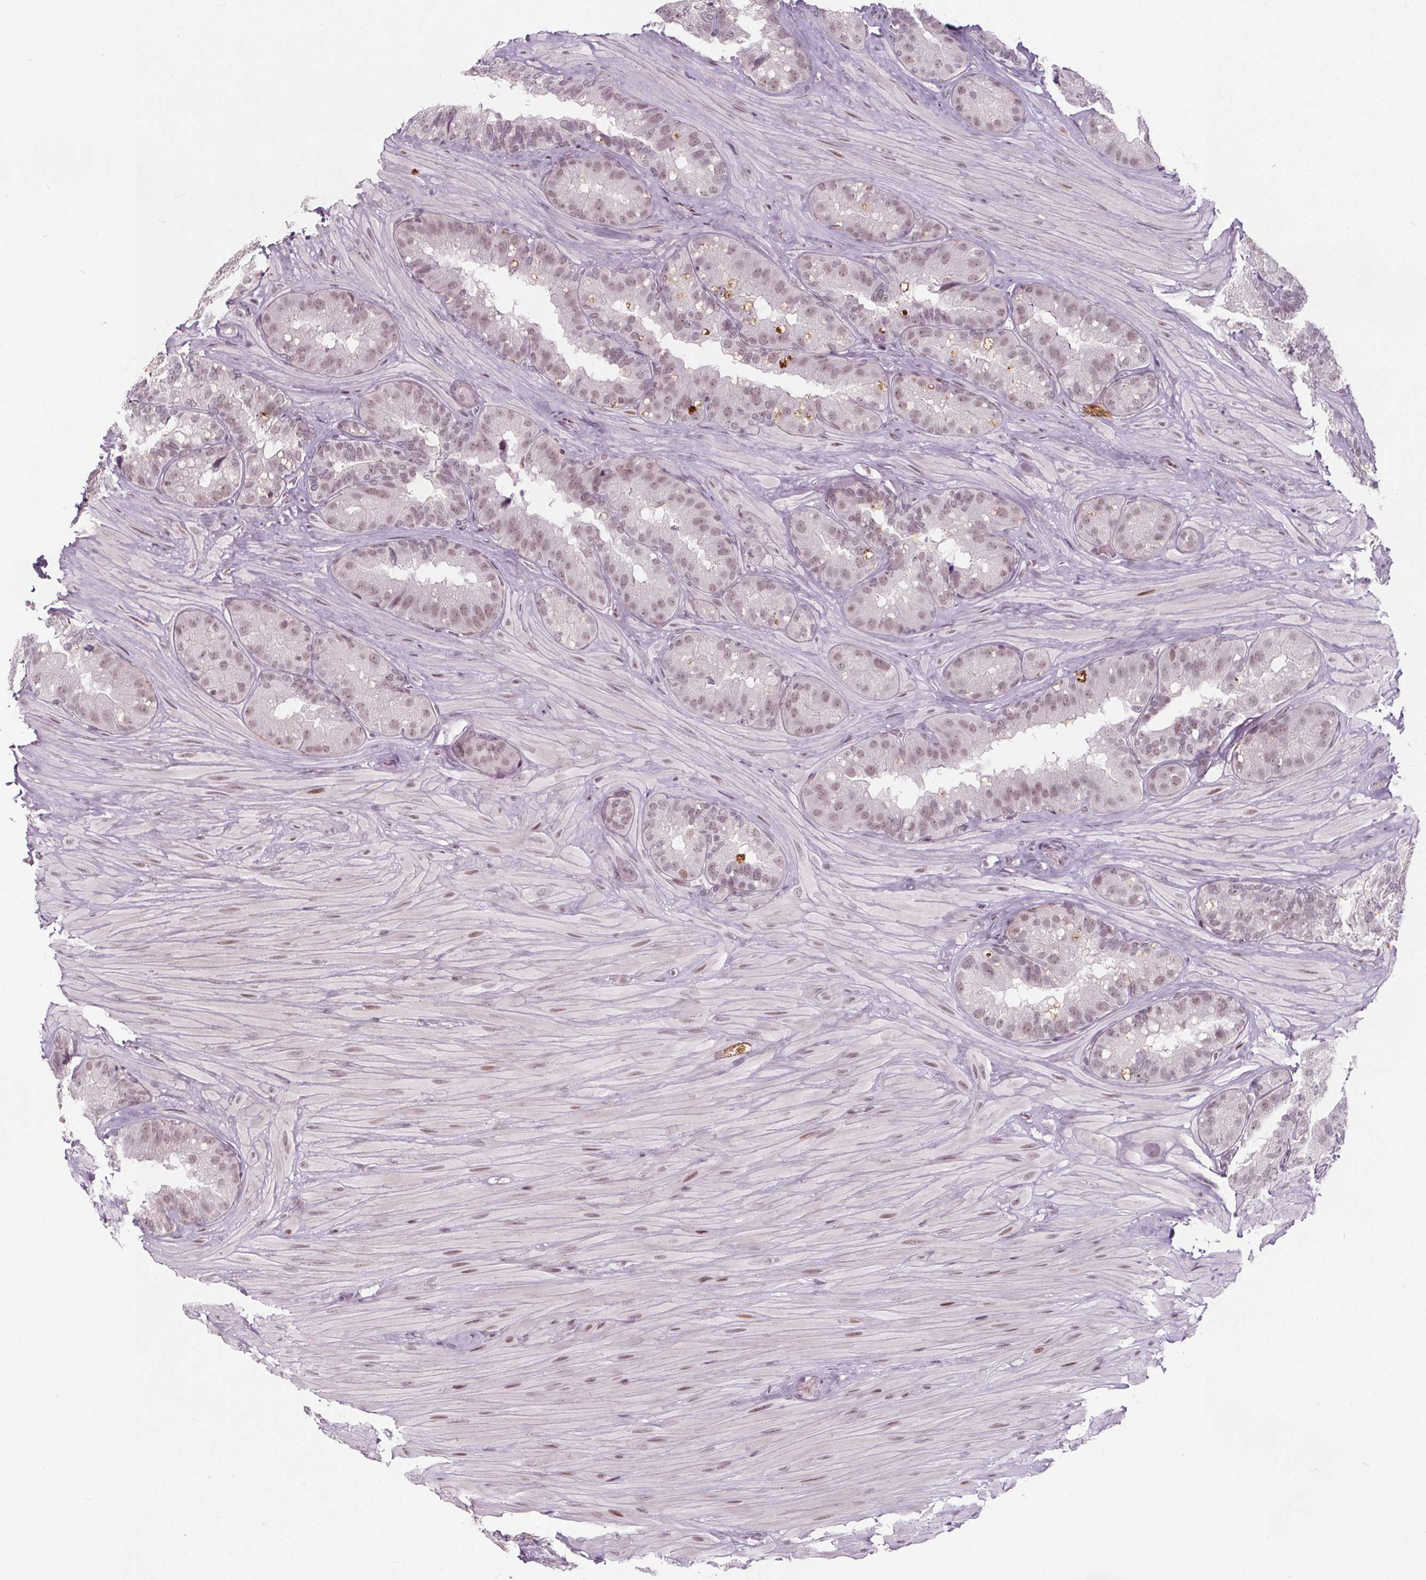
{"staining": {"intensity": "weak", "quantity": ">75%", "location": "nuclear"}, "tissue": "seminal vesicle", "cell_type": "Glandular cells", "image_type": "normal", "snomed": [{"axis": "morphology", "description": "Normal tissue, NOS"}, {"axis": "topography", "description": "Seminal veicle"}], "caption": "IHC (DAB) staining of normal seminal vesicle reveals weak nuclear protein positivity in about >75% of glandular cells.", "gene": "TAF6L", "patient": {"sex": "male", "age": 60}}